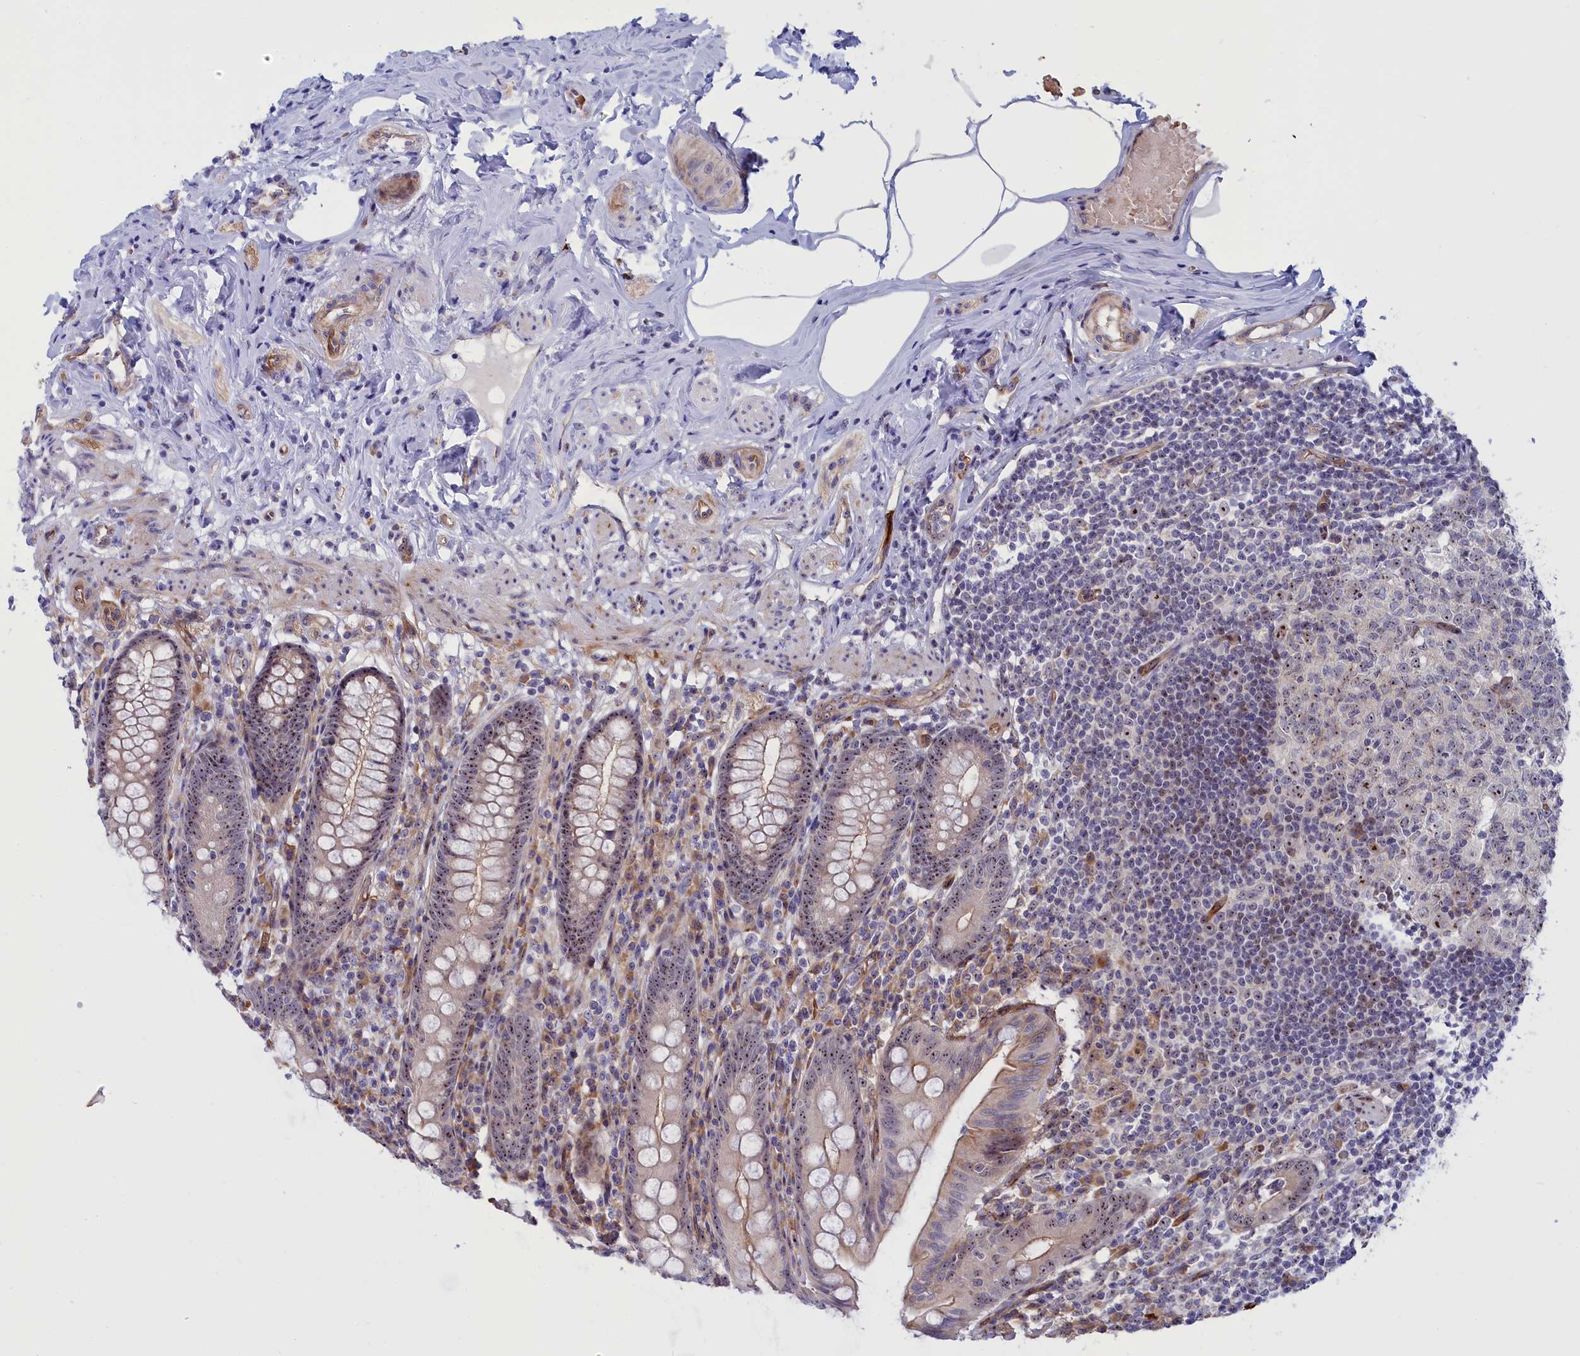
{"staining": {"intensity": "moderate", "quantity": ">75%", "location": "nuclear"}, "tissue": "appendix", "cell_type": "Glandular cells", "image_type": "normal", "snomed": [{"axis": "morphology", "description": "Normal tissue, NOS"}, {"axis": "topography", "description": "Appendix"}], "caption": "Moderate nuclear positivity is identified in about >75% of glandular cells in benign appendix. (IHC, brightfield microscopy, high magnification).", "gene": "DBNDD1", "patient": {"sex": "male", "age": 55}}